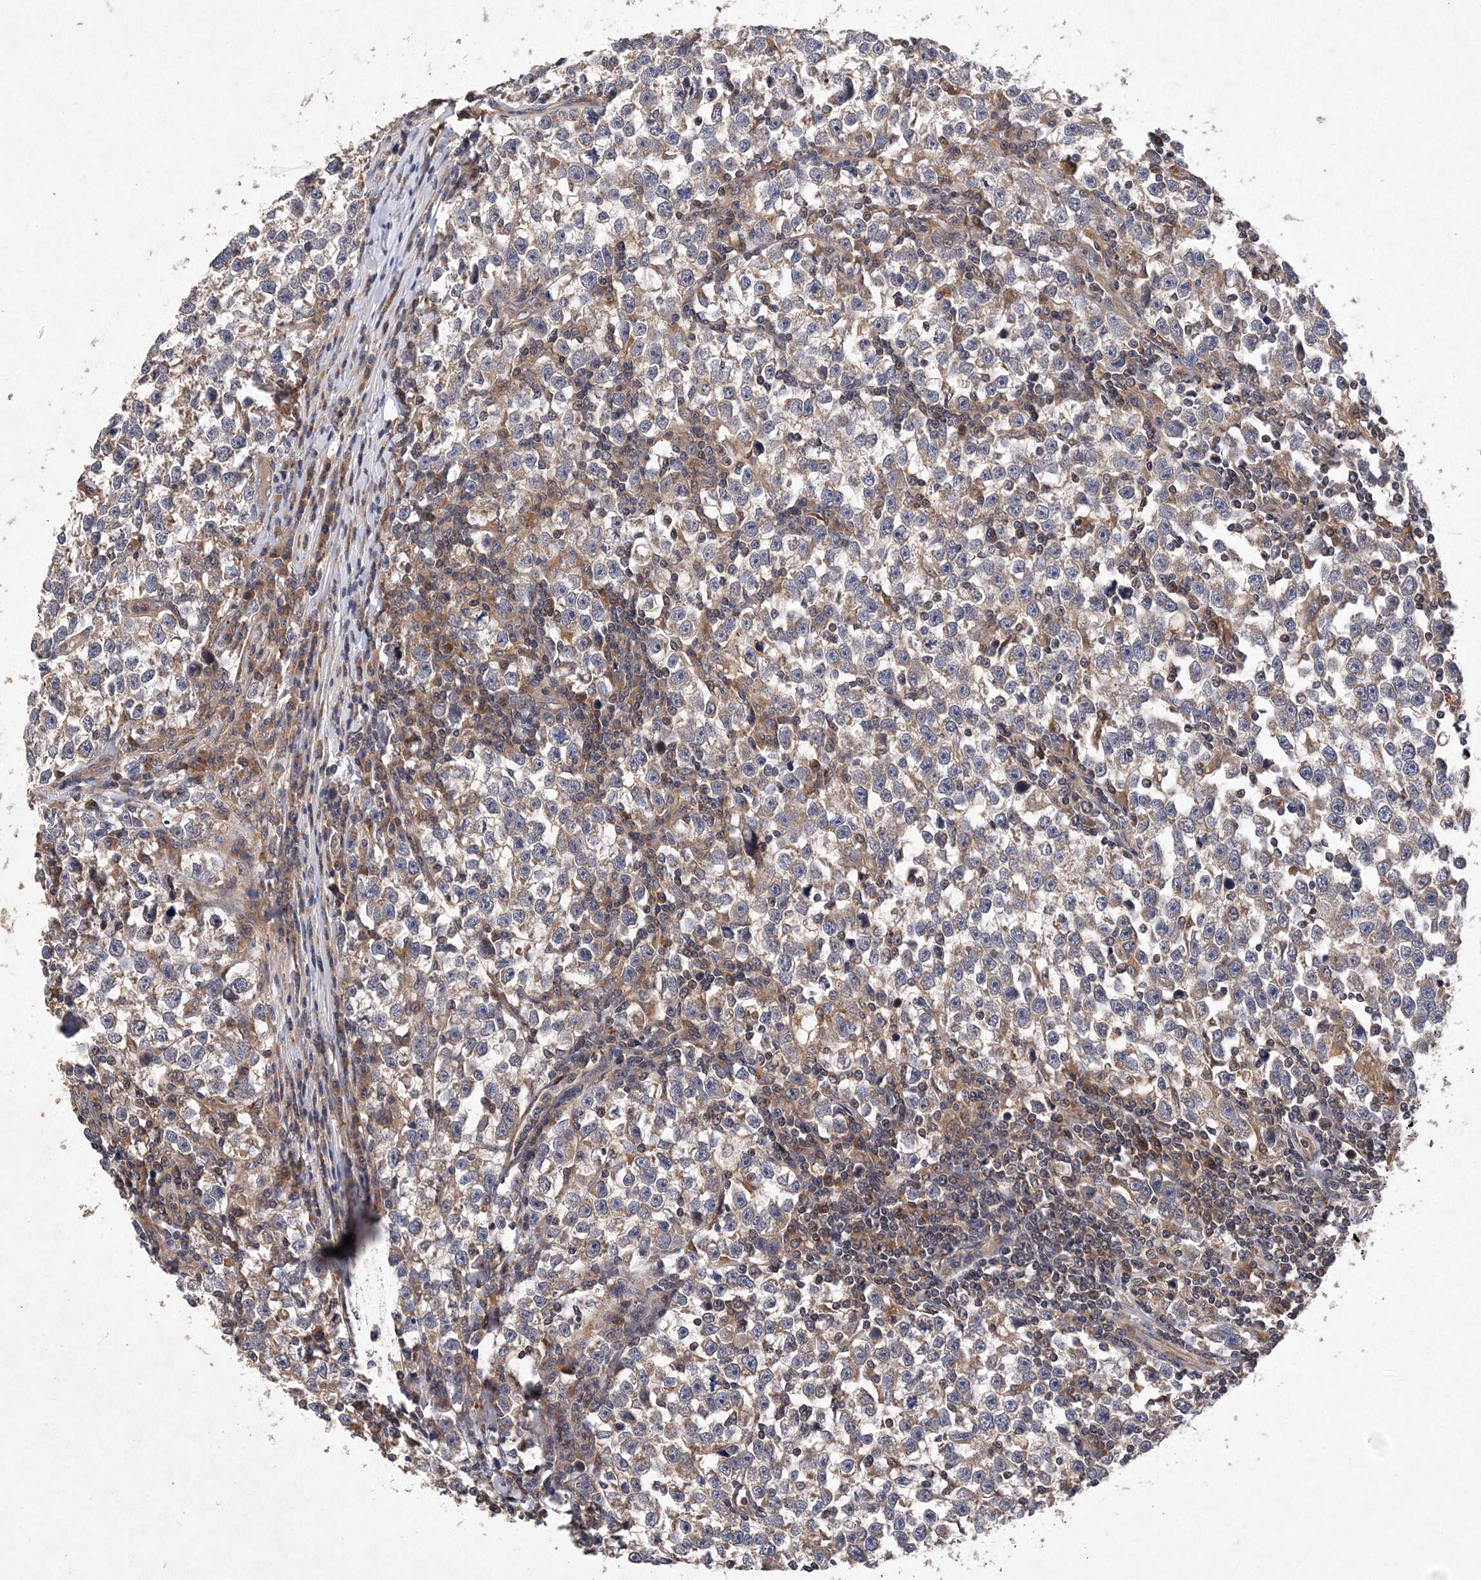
{"staining": {"intensity": "weak", "quantity": "<25%", "location": "cytoplasmic/membranous"}, "tissue": "testis cancer", "cell_type": "Tumor cells", "image_type": "cancer", "snomed": [{"axis": "morphology", "description": "Normal tissue, NOS"}, {"axis": "morphology", "description": "Seminoma, NOS"}, {"axis": "topography", "description": "Testis"}], "caption": "Tumor cells show no significant staining in testis cancer.", "gene": "PROSER1", "patient": {"sex": "male", "age": 43}}